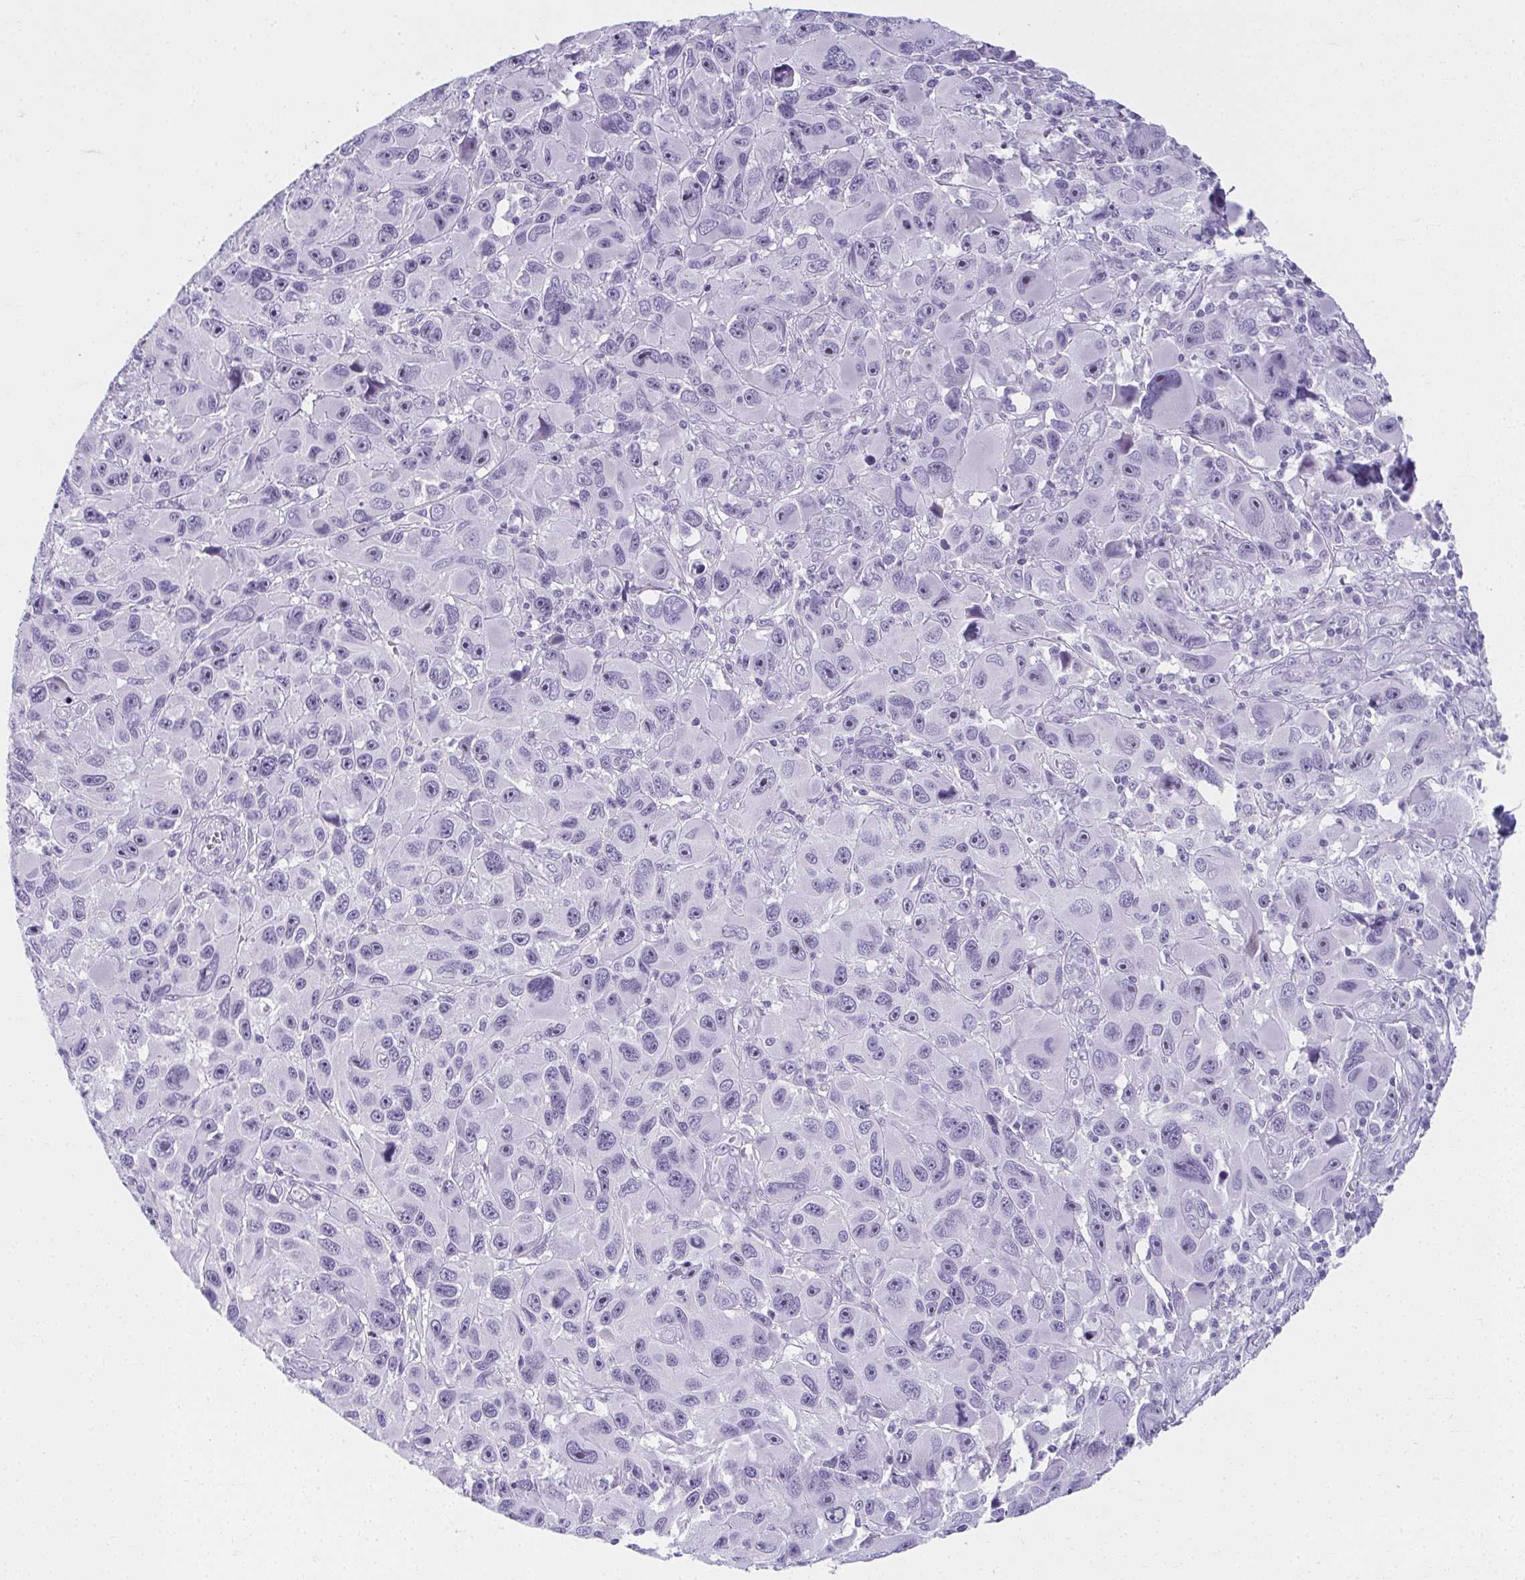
{"staining": {"intensity": "negative", "quantity": "none", "location": "none"}, "tissue": "melanoma", "cell_type": "Tumor cells", "image_type": "cancer", "snomed": [{"axis": "morphology", "description": "Malignant melanoma, NOS"}, {"axis": "topography", "description": "Skin"}], "caption": "Tumor cells show no significant protein positivity in malignant melanoma.", "gene": "MOBP", "patient": {"sex": "male", "age": 53}}